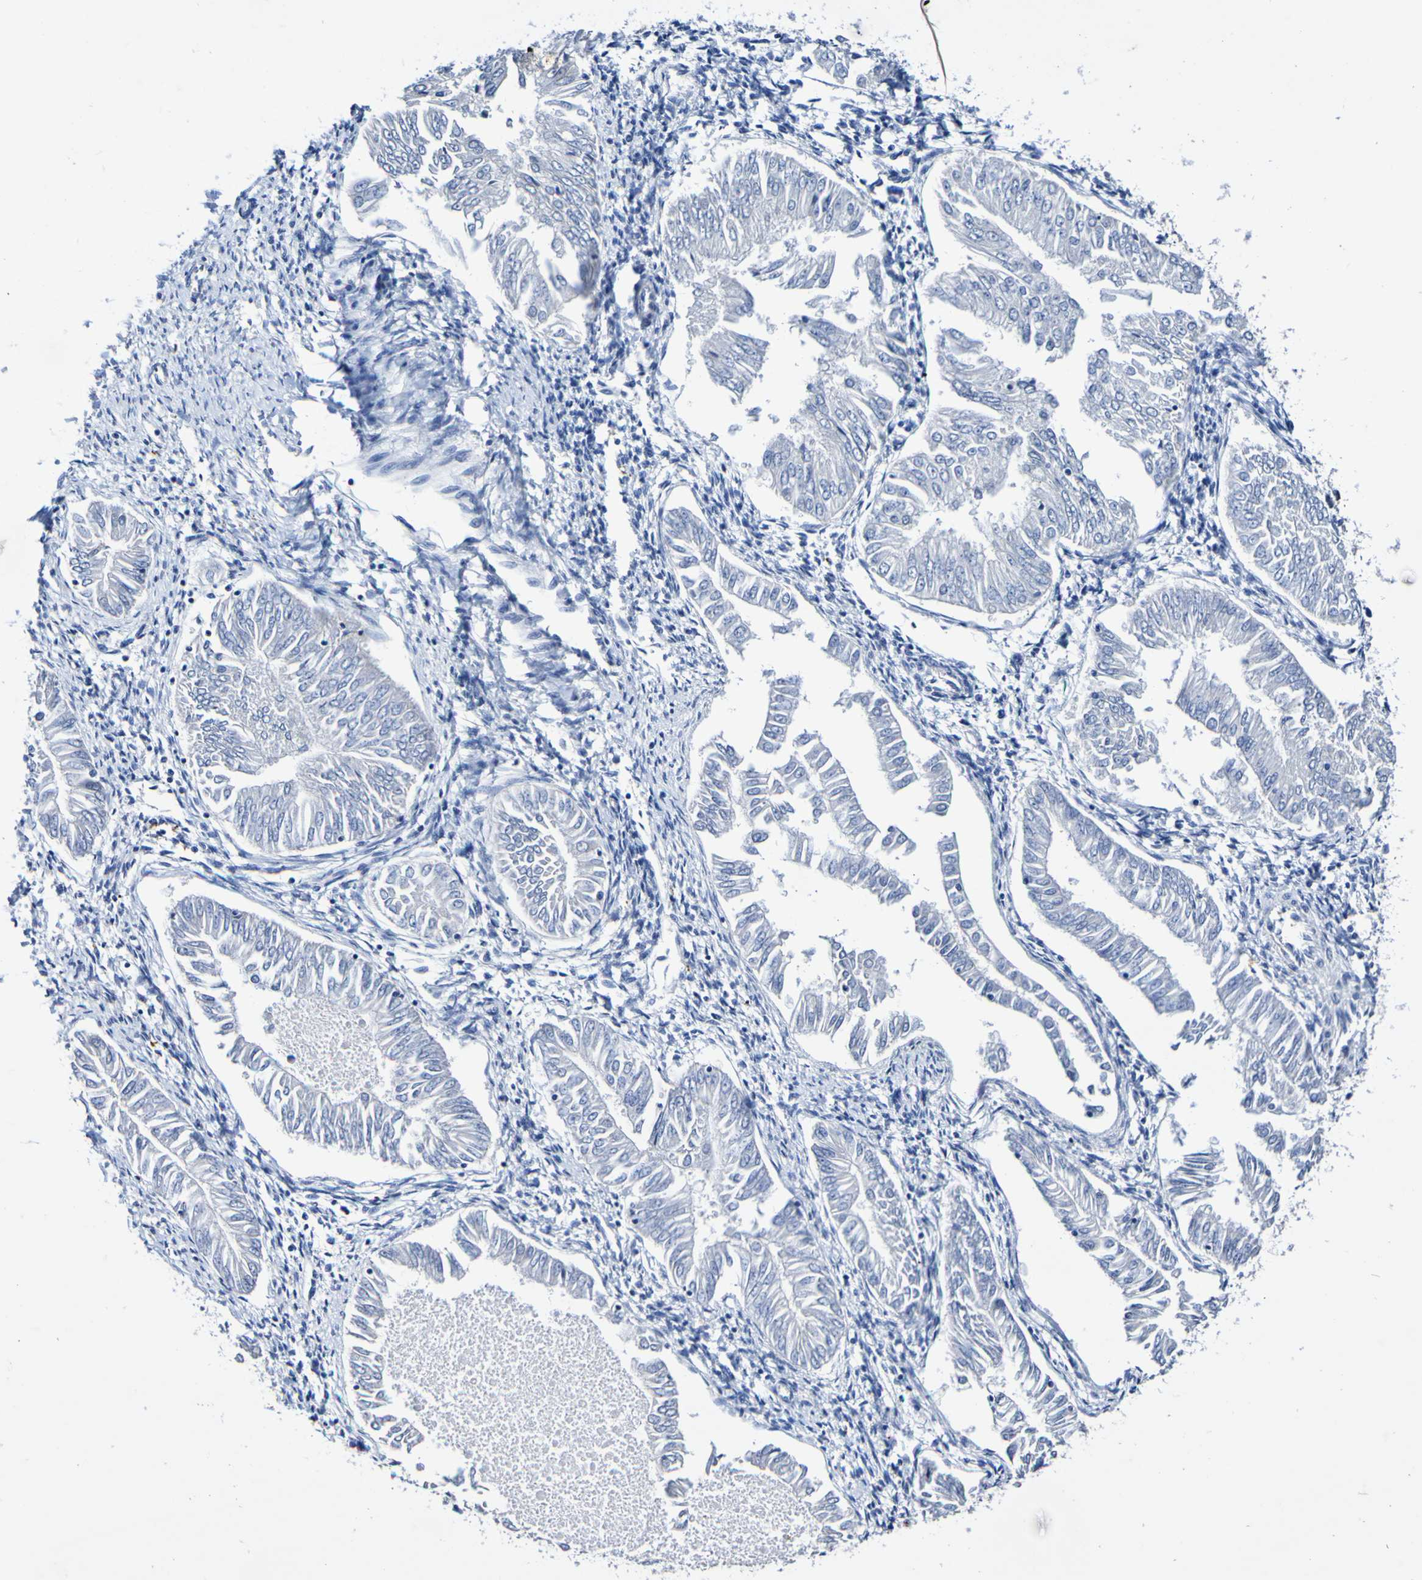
{"staining": {"intensity": "negative", "quantity": "none", "location": "none"}, "tissue": "endometrial cancer", "cell_type": "Tumor cells", "image_type": "cancer", "snomed": [{"axis": "morphology", "description": "Adenocarcinoma, NOS"}, {"axis": "topography", "description": "Endometrium"}], "caption": "DAB immunohistochemical staining of human endometrial cancer demonstrates no significant expression in tumor cells.", "gene": "ACVR1C", "patient": {"sex": "female", "age": 53}}